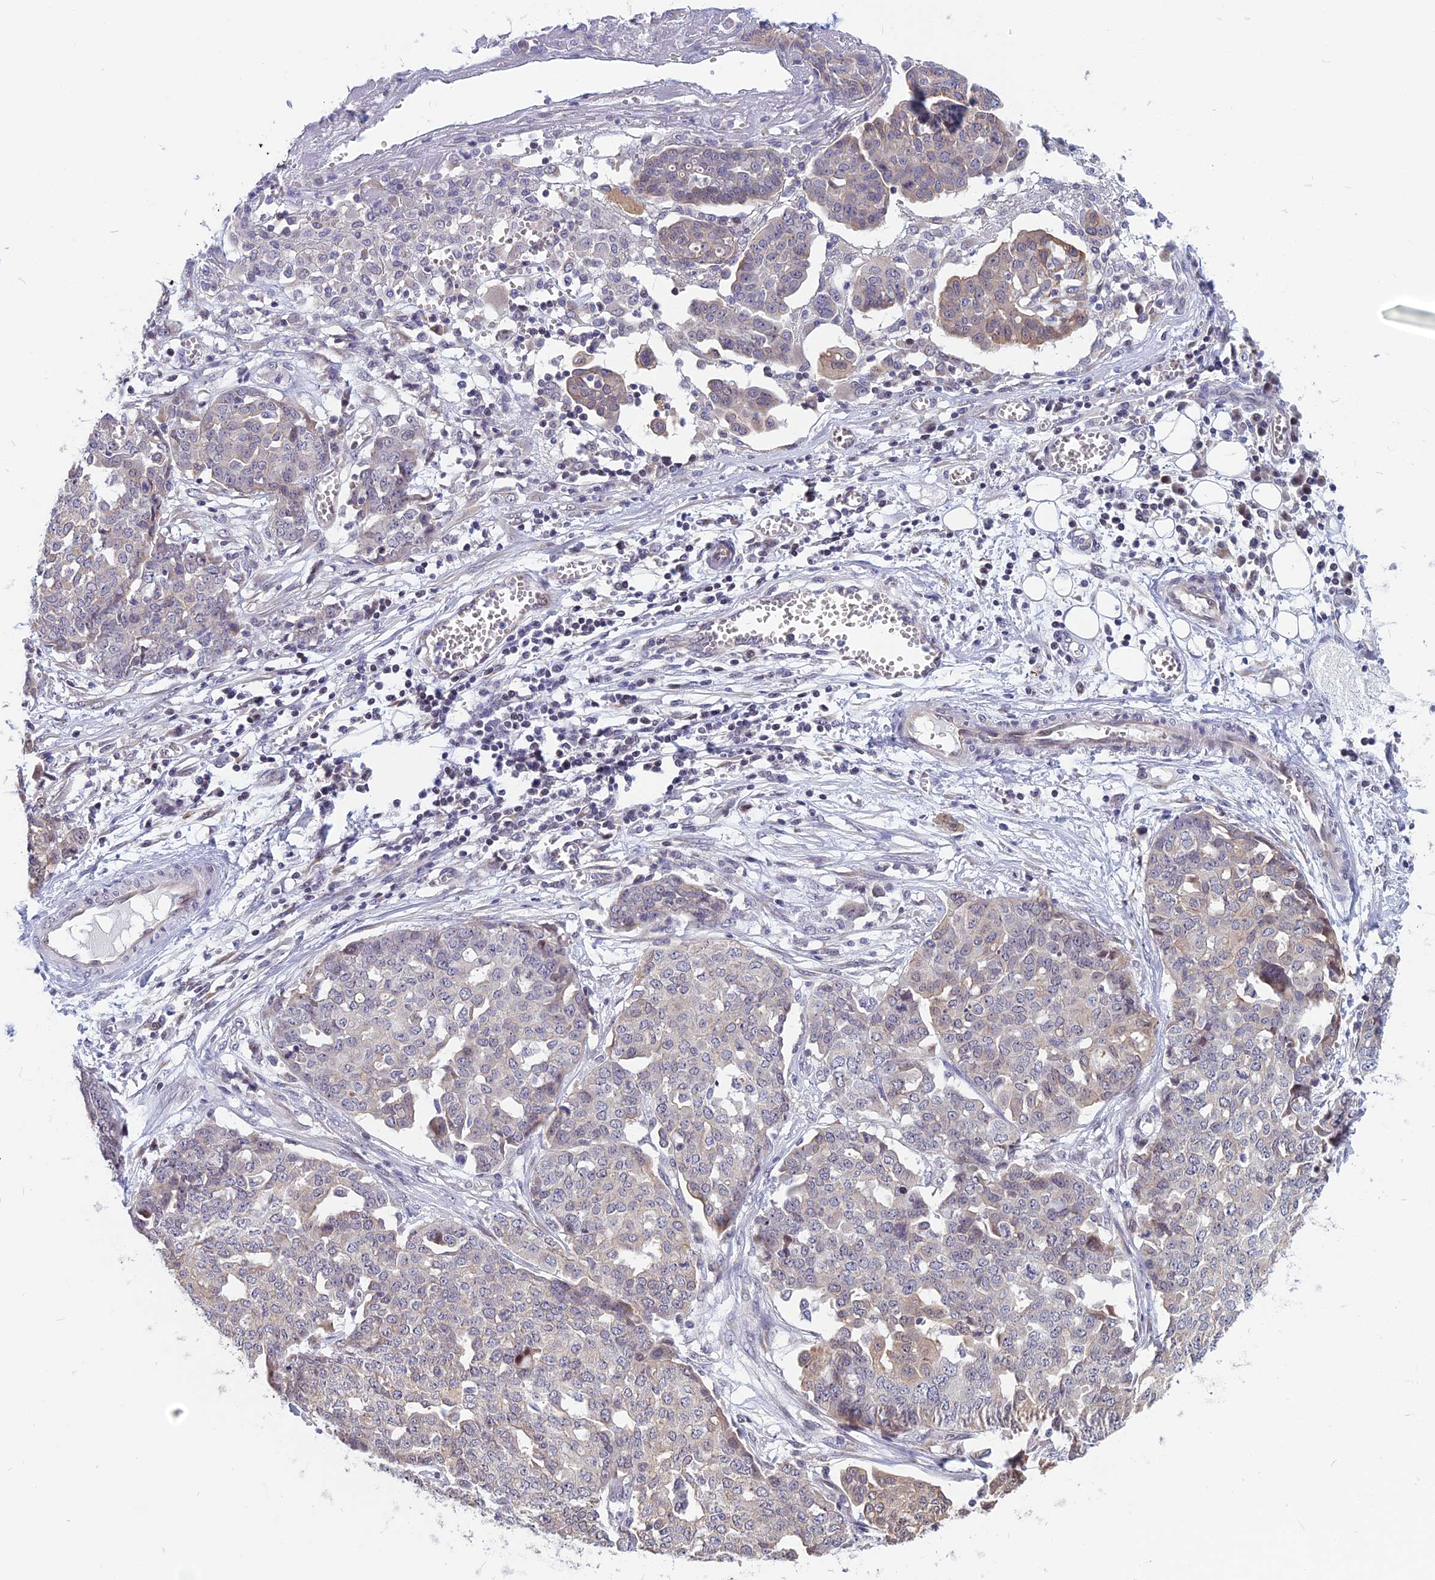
{"staining": {"intensity": "negative", "quantity": "none", "location": "none"}, "tissue": "ovarian cancer", "cell_type": "Tumor cells", "image_type": "cancer", "snomed": [{"axis": "morphology", "description": "Cystadenocarcinoma, serous, NOS"}, {"axis": "topography", "description": "Soft tissue"}, {"axis": "topography", "description": "Ovary"}], "caption": "Photomicrograph shows no protein expression in tumor cells of ovarian cancer tissue.", "gene": "CCDC113", "patient": {"sex": "female", "age": 57}}